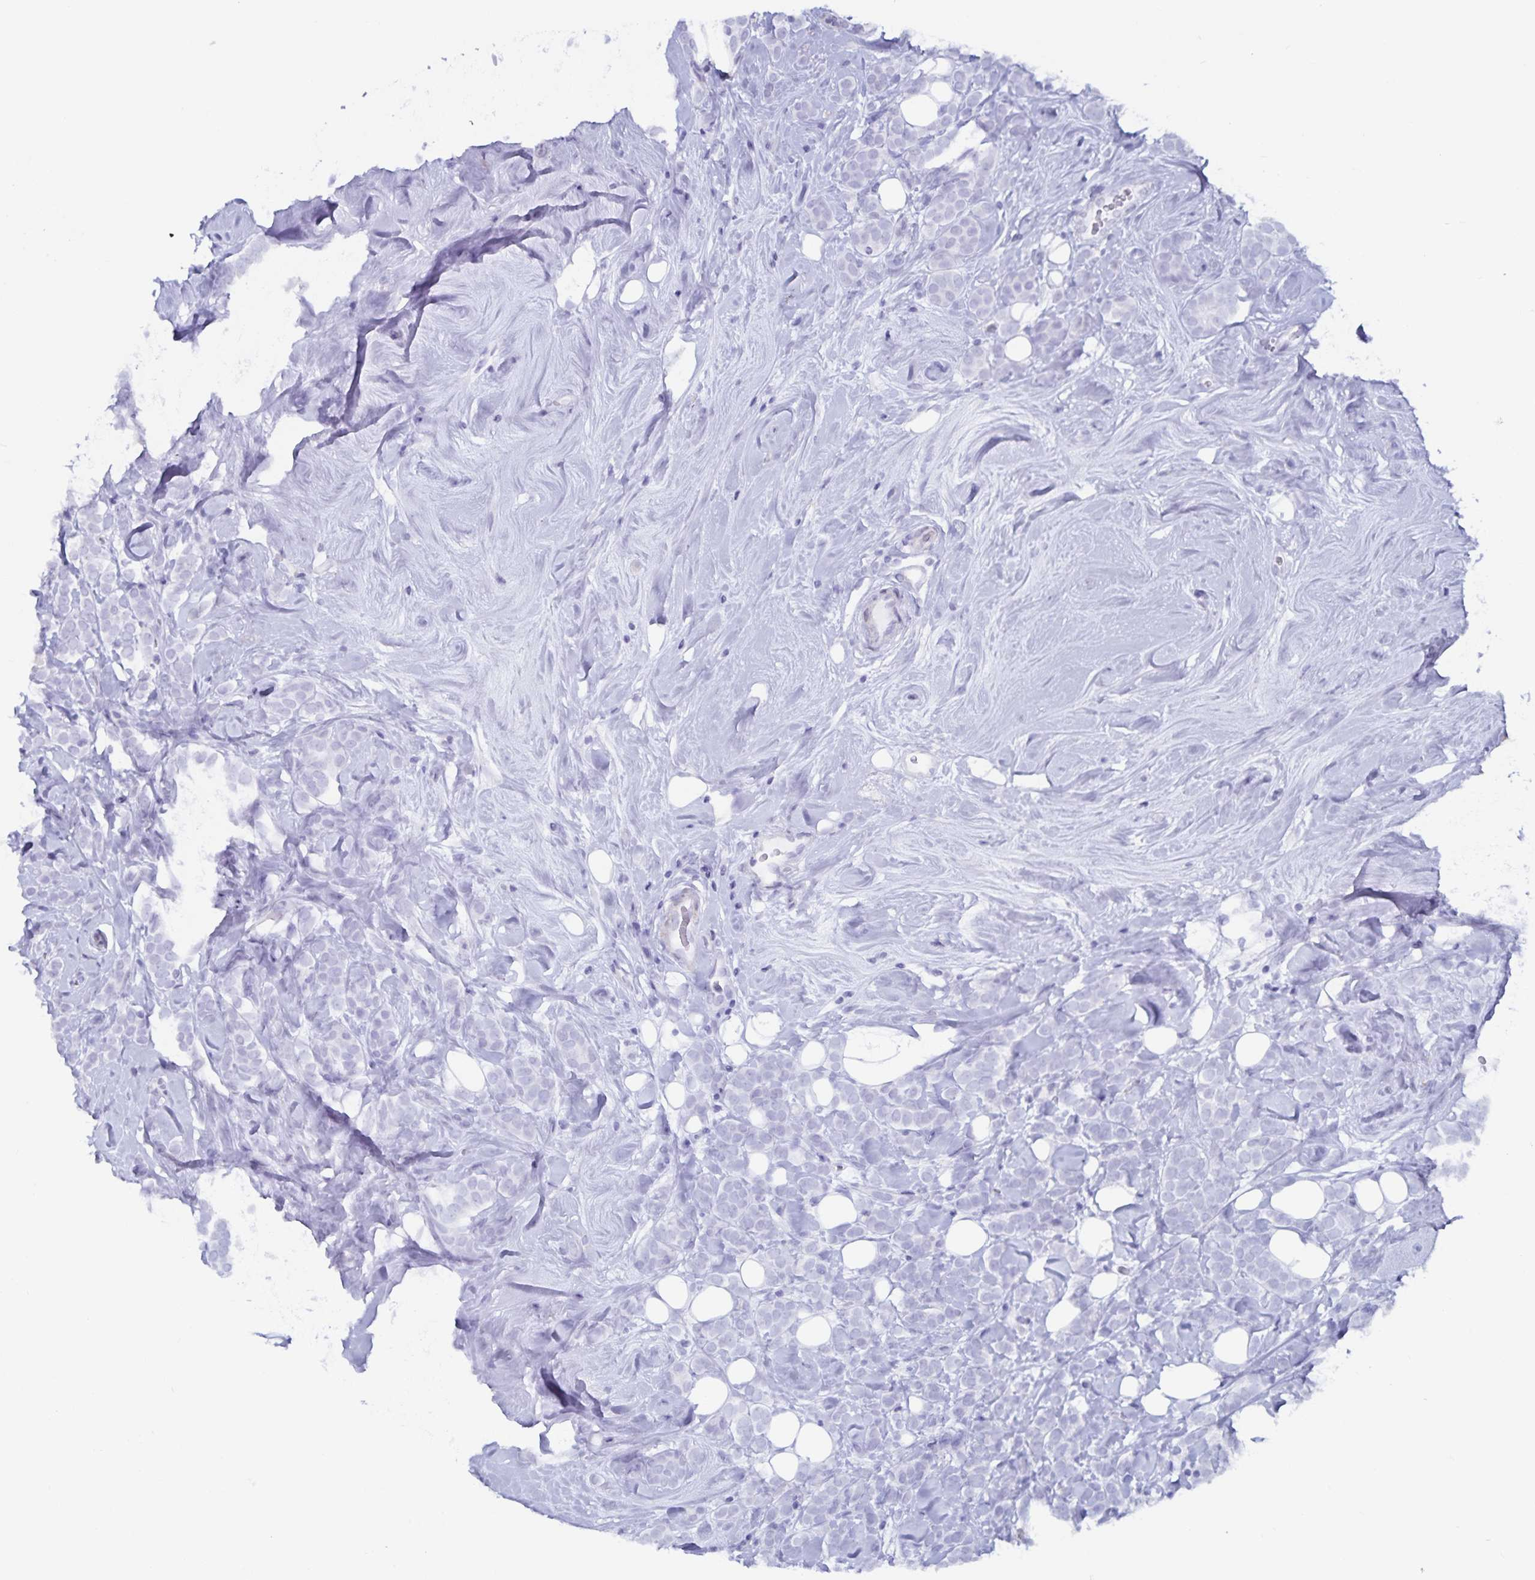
{"staining": {"intensity": "negative", "quantity": "none", "location": "none"}, "tissue": "breast cancer", "cell_type": "Tumor cells", "image_type": "cancer", "snomed": [{"axis": "morphology", "description": "Lobular carcinoma"}, {"axis": "topography", "description": "Breast"}], "caption": "Immunohistochemistry (IHC) of human breast cancer (lobular carcinoma) reveals no staining in tumor cells. The staining was performed using DAB to visualize the protein expression in brown, while the nuclei were stained in blue with hematoxylin (Magnification: 20x).", "gene": "GPR137", "patient": {"sex": "female", "age": 49}}